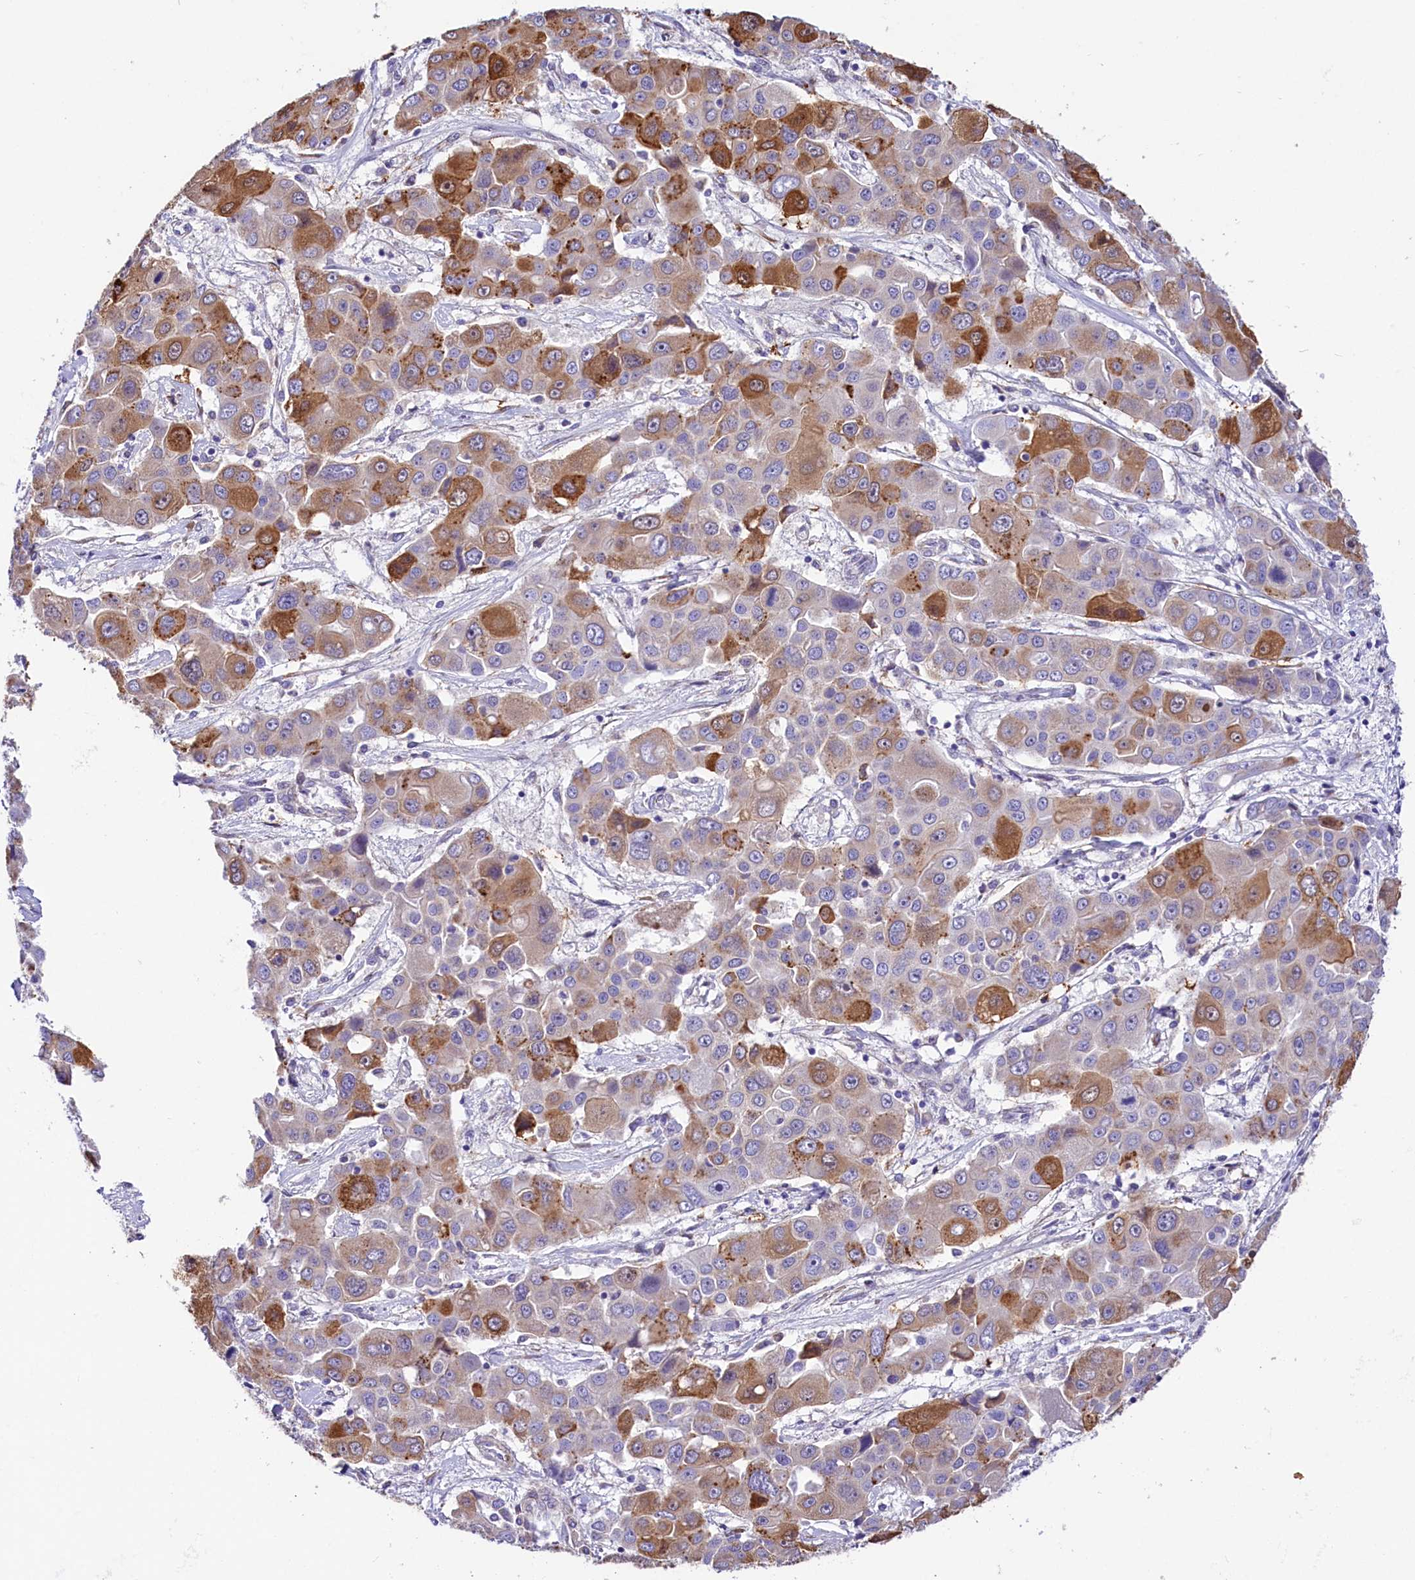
{"staining": {"intensity": "moderate", "quantity": "25%-75%", "location": "cytoplasmic/membranous"}, "tissue": "liver cancer", "cell_type": "Tumor cells", "image_type": "cancer", "snomed": [{"axis": "morphology", "description": "Cholangiocarcinoma"}, {"axis": "topography", "description": "Liver"}], "caption": "About 25%-75% of tumor cells in liver cholangiocarcinoma demonstrate moderate cytoplasmic/membranous protein staining as visualized by brown immunohistochemical staining.", "gene": "ITGA1", "patient": {"sex": "male", "age": 67}}